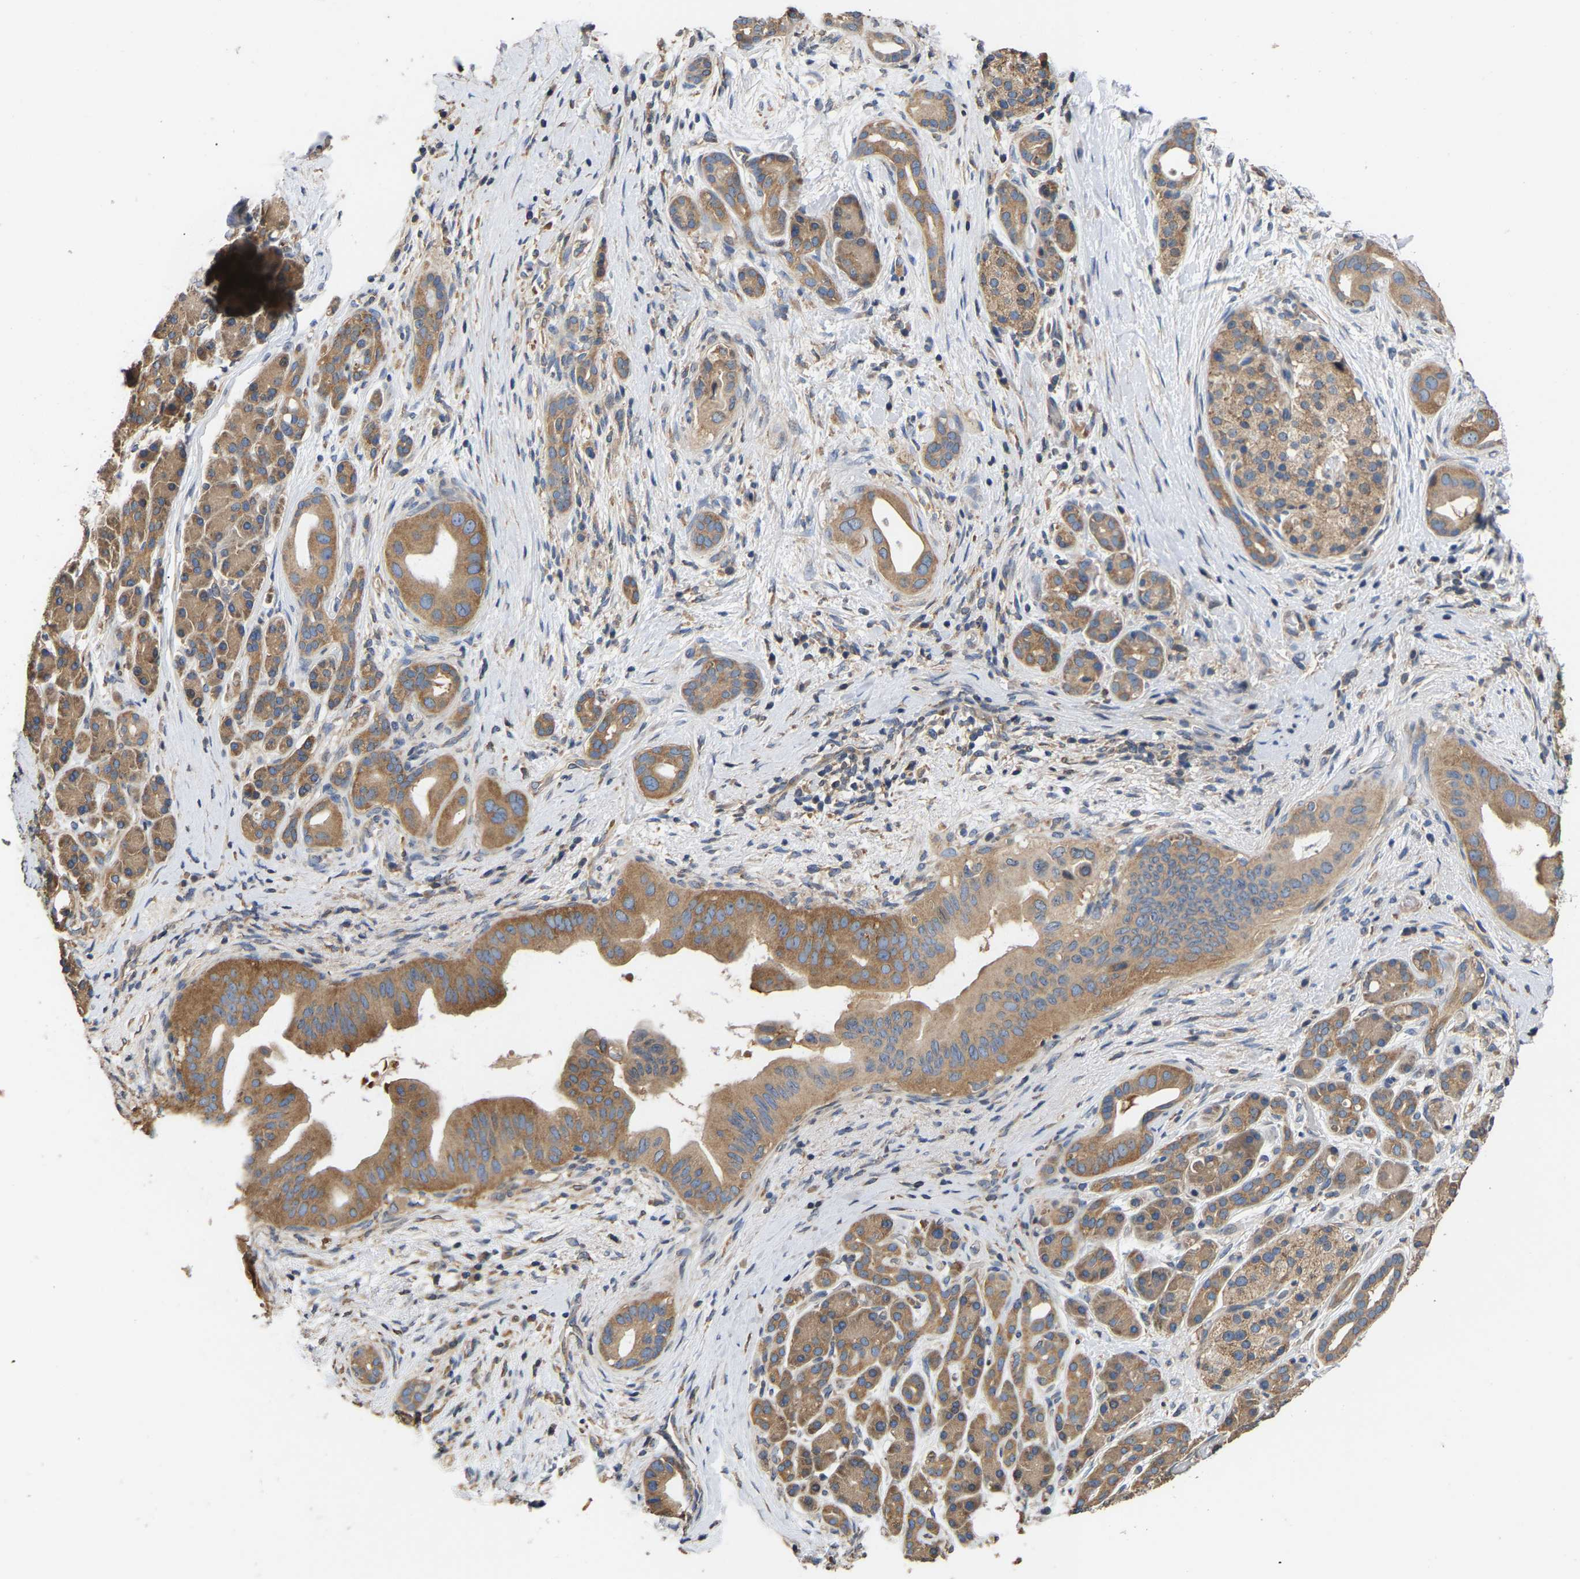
{"staining": {"intensity": "moderate", "quantity": ">75%", "location": "cytoplasmic/membranous"}, "tissue": "pancreatic cancer", "cell_type": "Tumor cells", "image_type": "cancer", "snomed": [{"axis": "morphology", "description": "Adenocarcinoma, NOS"}, {"axis": "topography", "description": "Pancreas"}], "caption": "Immunohistochemical staining of pancreatic cancer (adenocarcinoma) exhibits moderate cytoplasmic/membranous protein positivity in approximately >75% of tumor cells. (DAB IHC with brightfield microscopy, high magnification).", "gene": "AIMP2", "patient": {"sex": "male", "age": 55}}